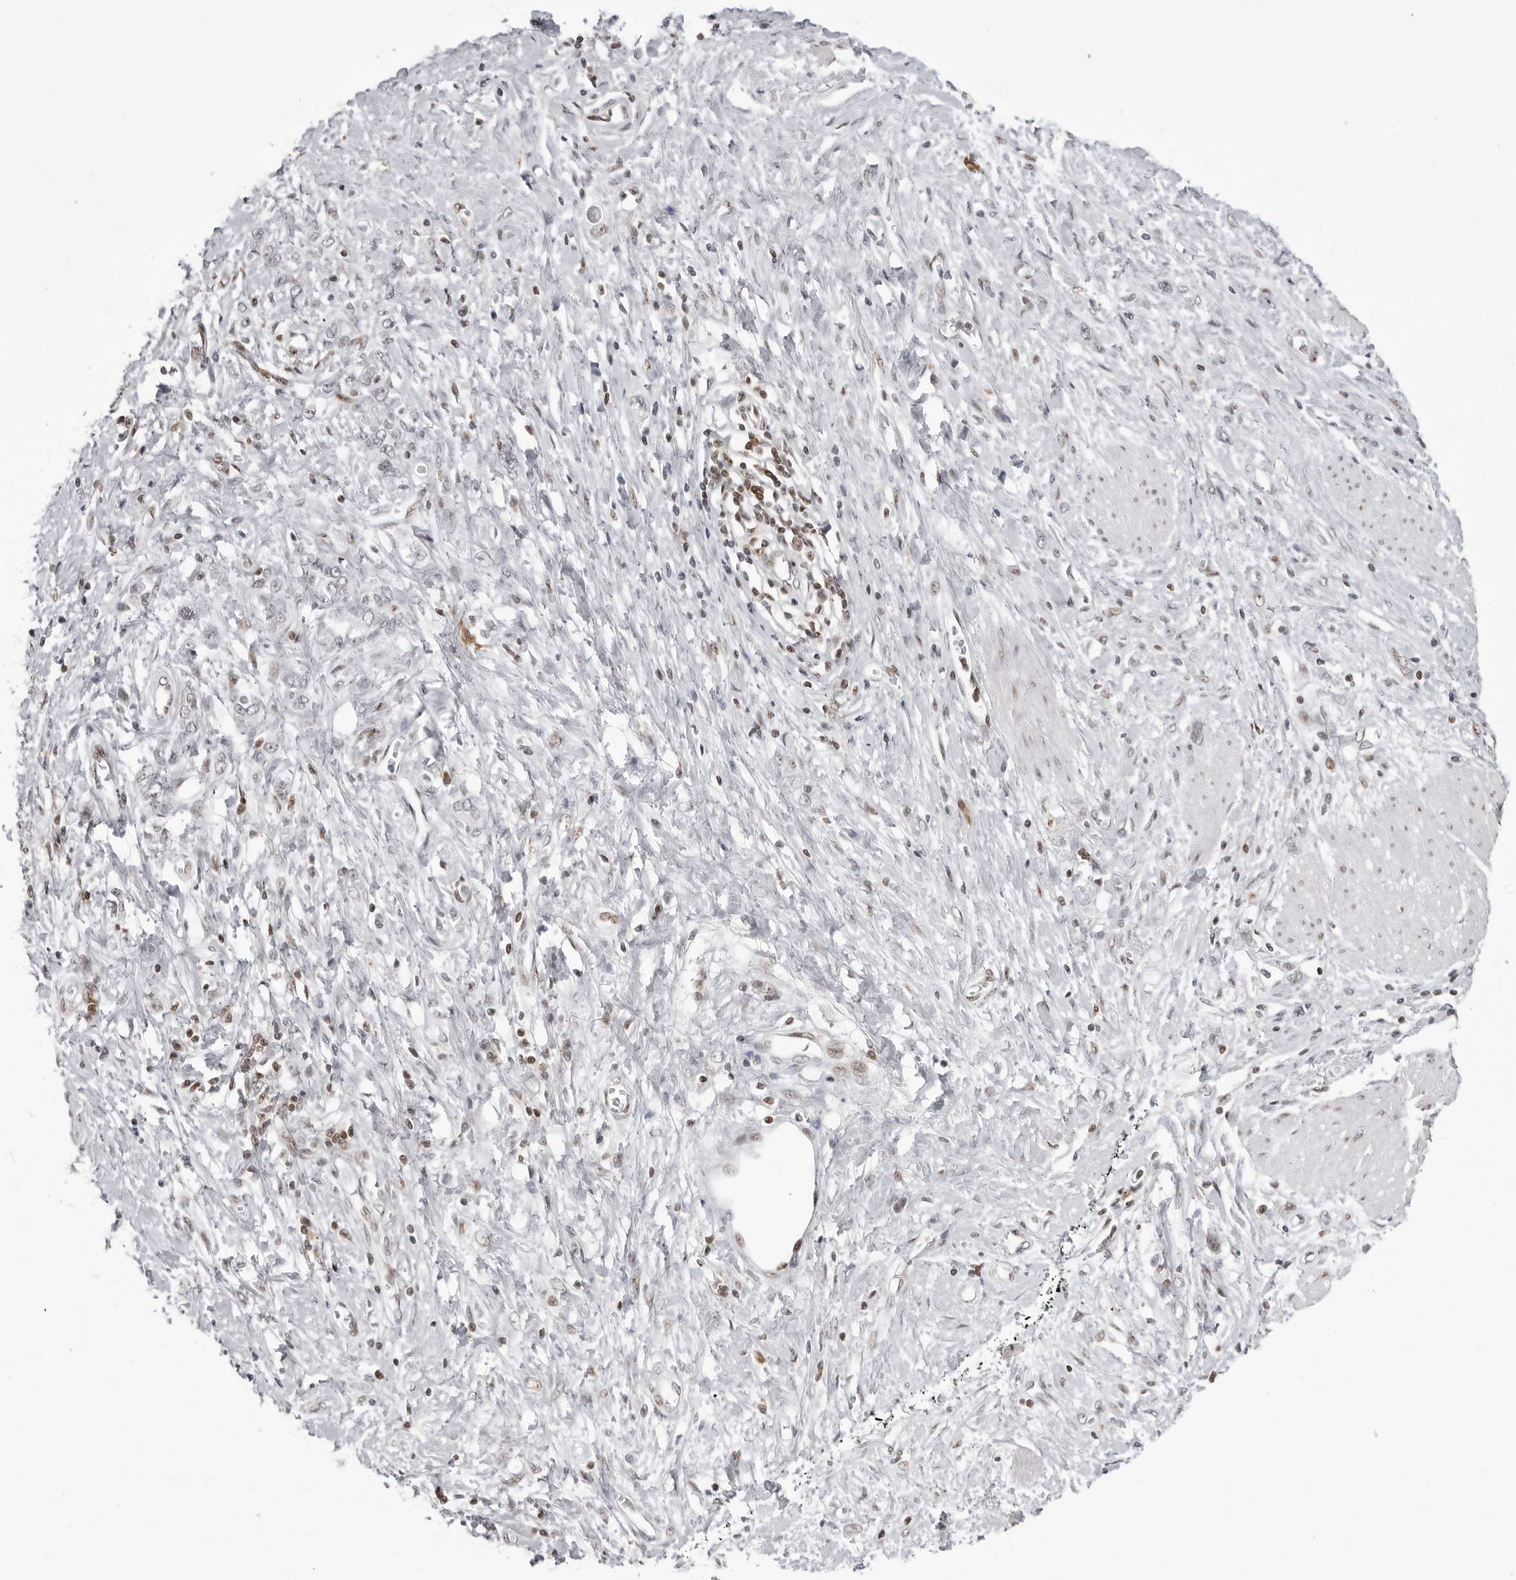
{"staining": {"intensity": "weak", "quantity": "<25%", "location": "nuclear"}, "tissue": "stomach cancer", "cell_type": "Tumor cells", "image_type": "cancer", "snomed": [{"axis": "morphology", "description": "Adenocarcinoma, NOS"}, {"axis": "topography", "description": "Stomach"}], "caption": "High power microscopy image of an immunohistochemistry (IHC) photomicrograph of stomach adenocarcinoma, revealing no significant expression in tumor cells.", "gene": "WRAP53", "patient": {"sex": "female", "age": 76}}